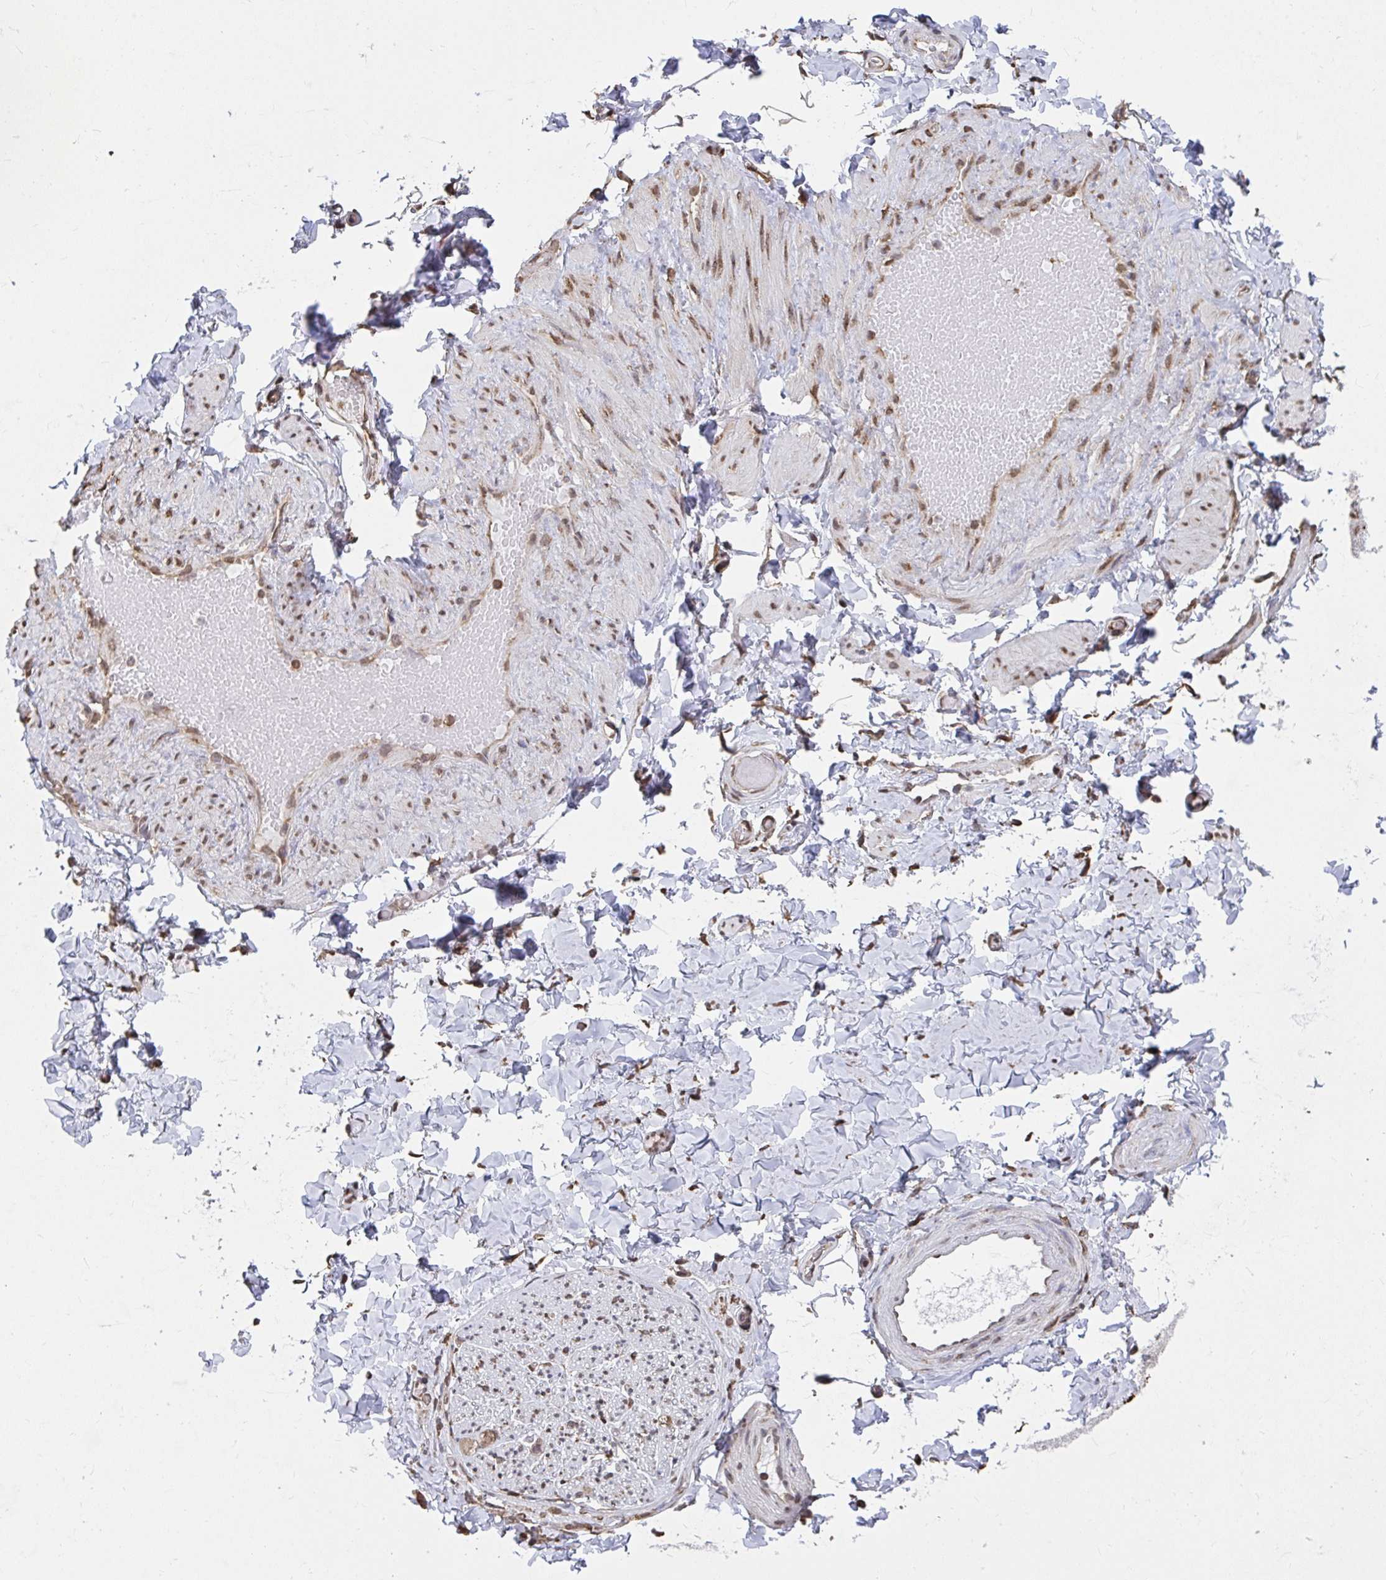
{"staining": {"intensity": "weak", "quantity": "<25%", "location": "cytoplasmic/membranous,nuclear"}, "tissue": "adipose tissue", "cell_type": "Adipocytes", "image_type": "normal", "snomed": [{"axis": "morphology", "description": "Normal tissue, NOS"}, {"axis": "topography", "description": "Soft tissue"}, {"axis": "topography", "description": "Adipose tissue"}, {"axis": "topography", "description": "Vascular tissue"}, {"axis": "topography", "description": "Peripheral nerve tissue"}], "caption": "Histopathology image shows no significant protein positivity in adipocytes of unremarkable adipose tissue. (IHC, brightfield microscopy, high magnification).", "gene": "SYNCRIP", "patient": {"sex": "male", "age": 29}}